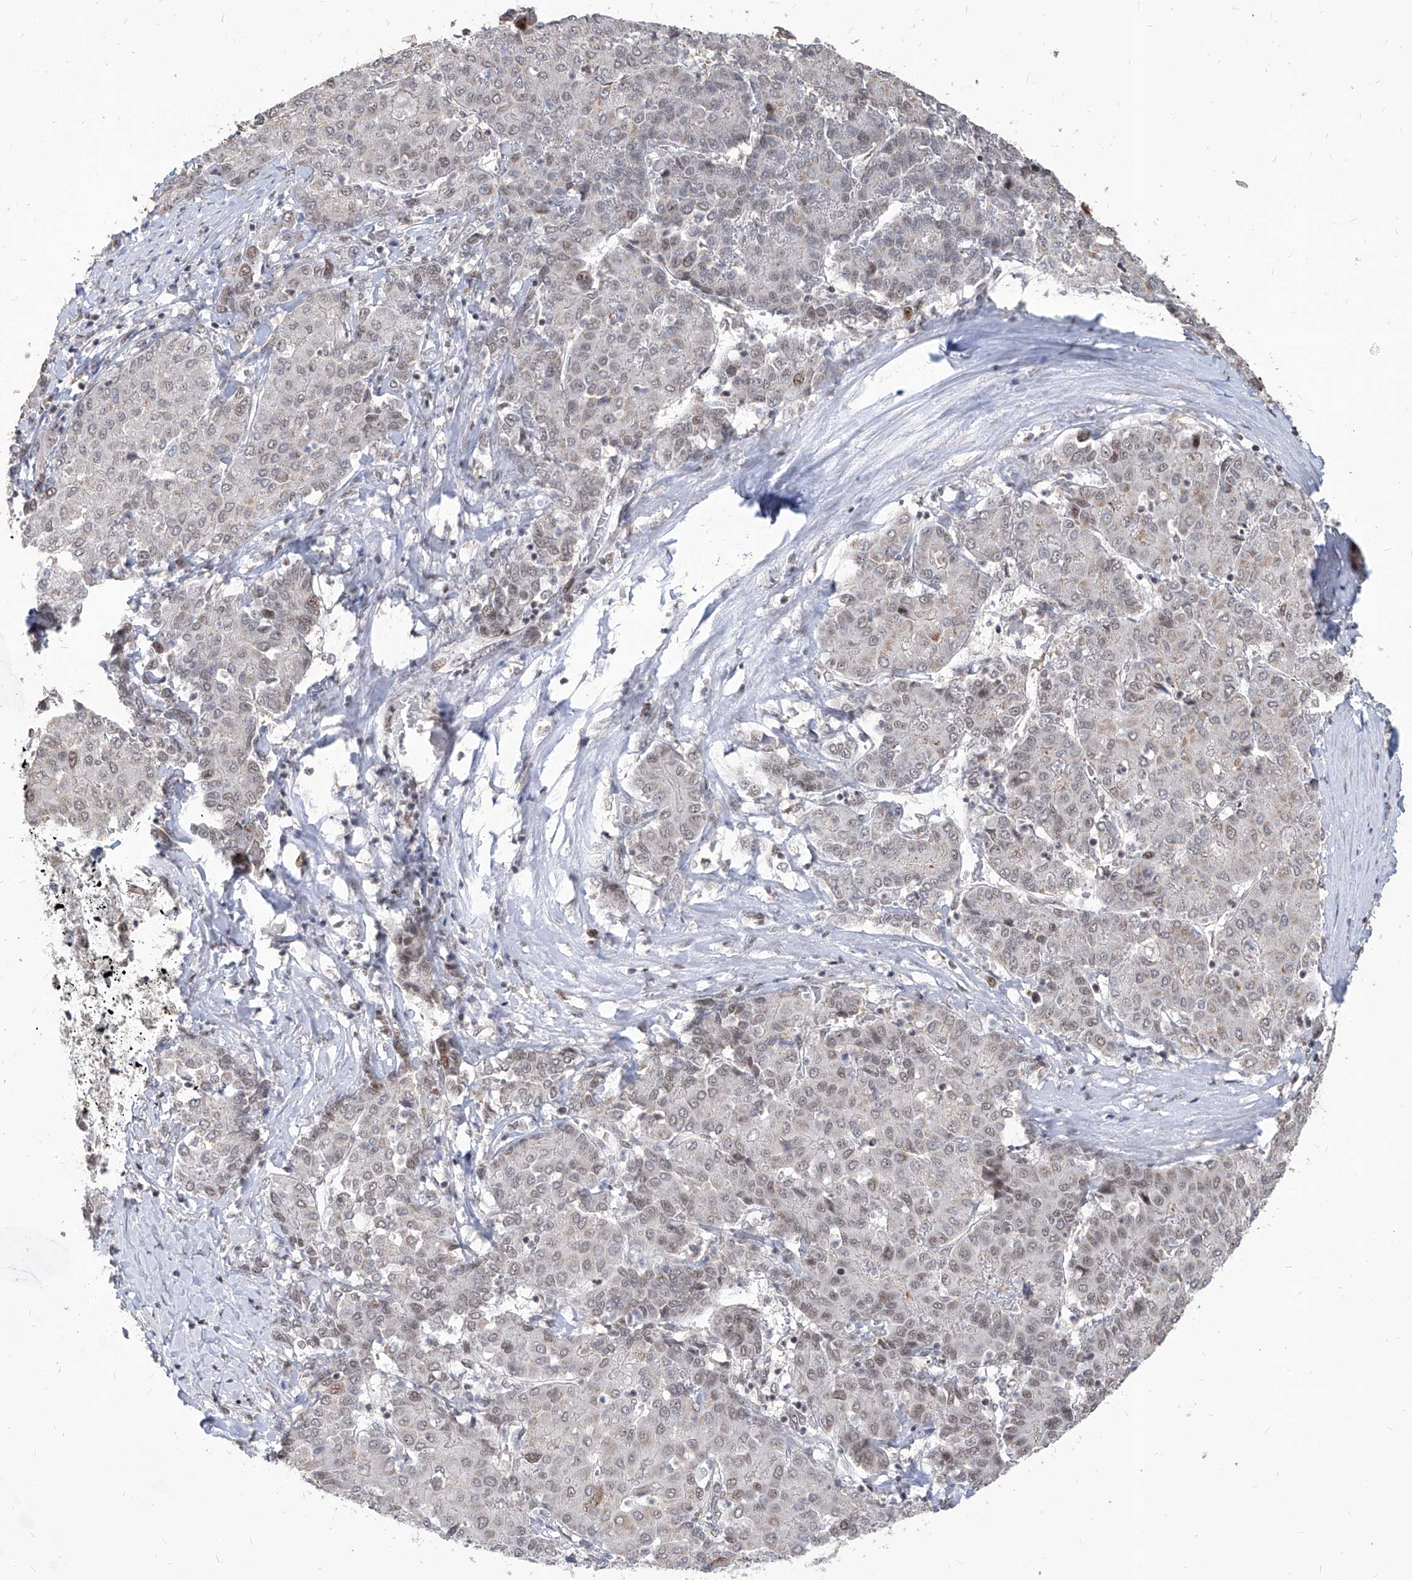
{"staining": {"intensity": "negative", "quantity": "none", "location": "none"}, "tissue": "liver cancer", "cell_type": "Tumor cells", "image_type": "cancer", "snomed": [{"axis": "morphology", "description": "Carcinoma, Hepatocellular, NOS"}, {"axis": "topography", "description": "Liver"}], "caption": "Liver hepatocellular carcinoma stained for a protein using immunohistochemistry (IHC) exhibits no expression tumor cells.", "gene": "IRF2", "patient": {"sex": "male", "age": 65}}